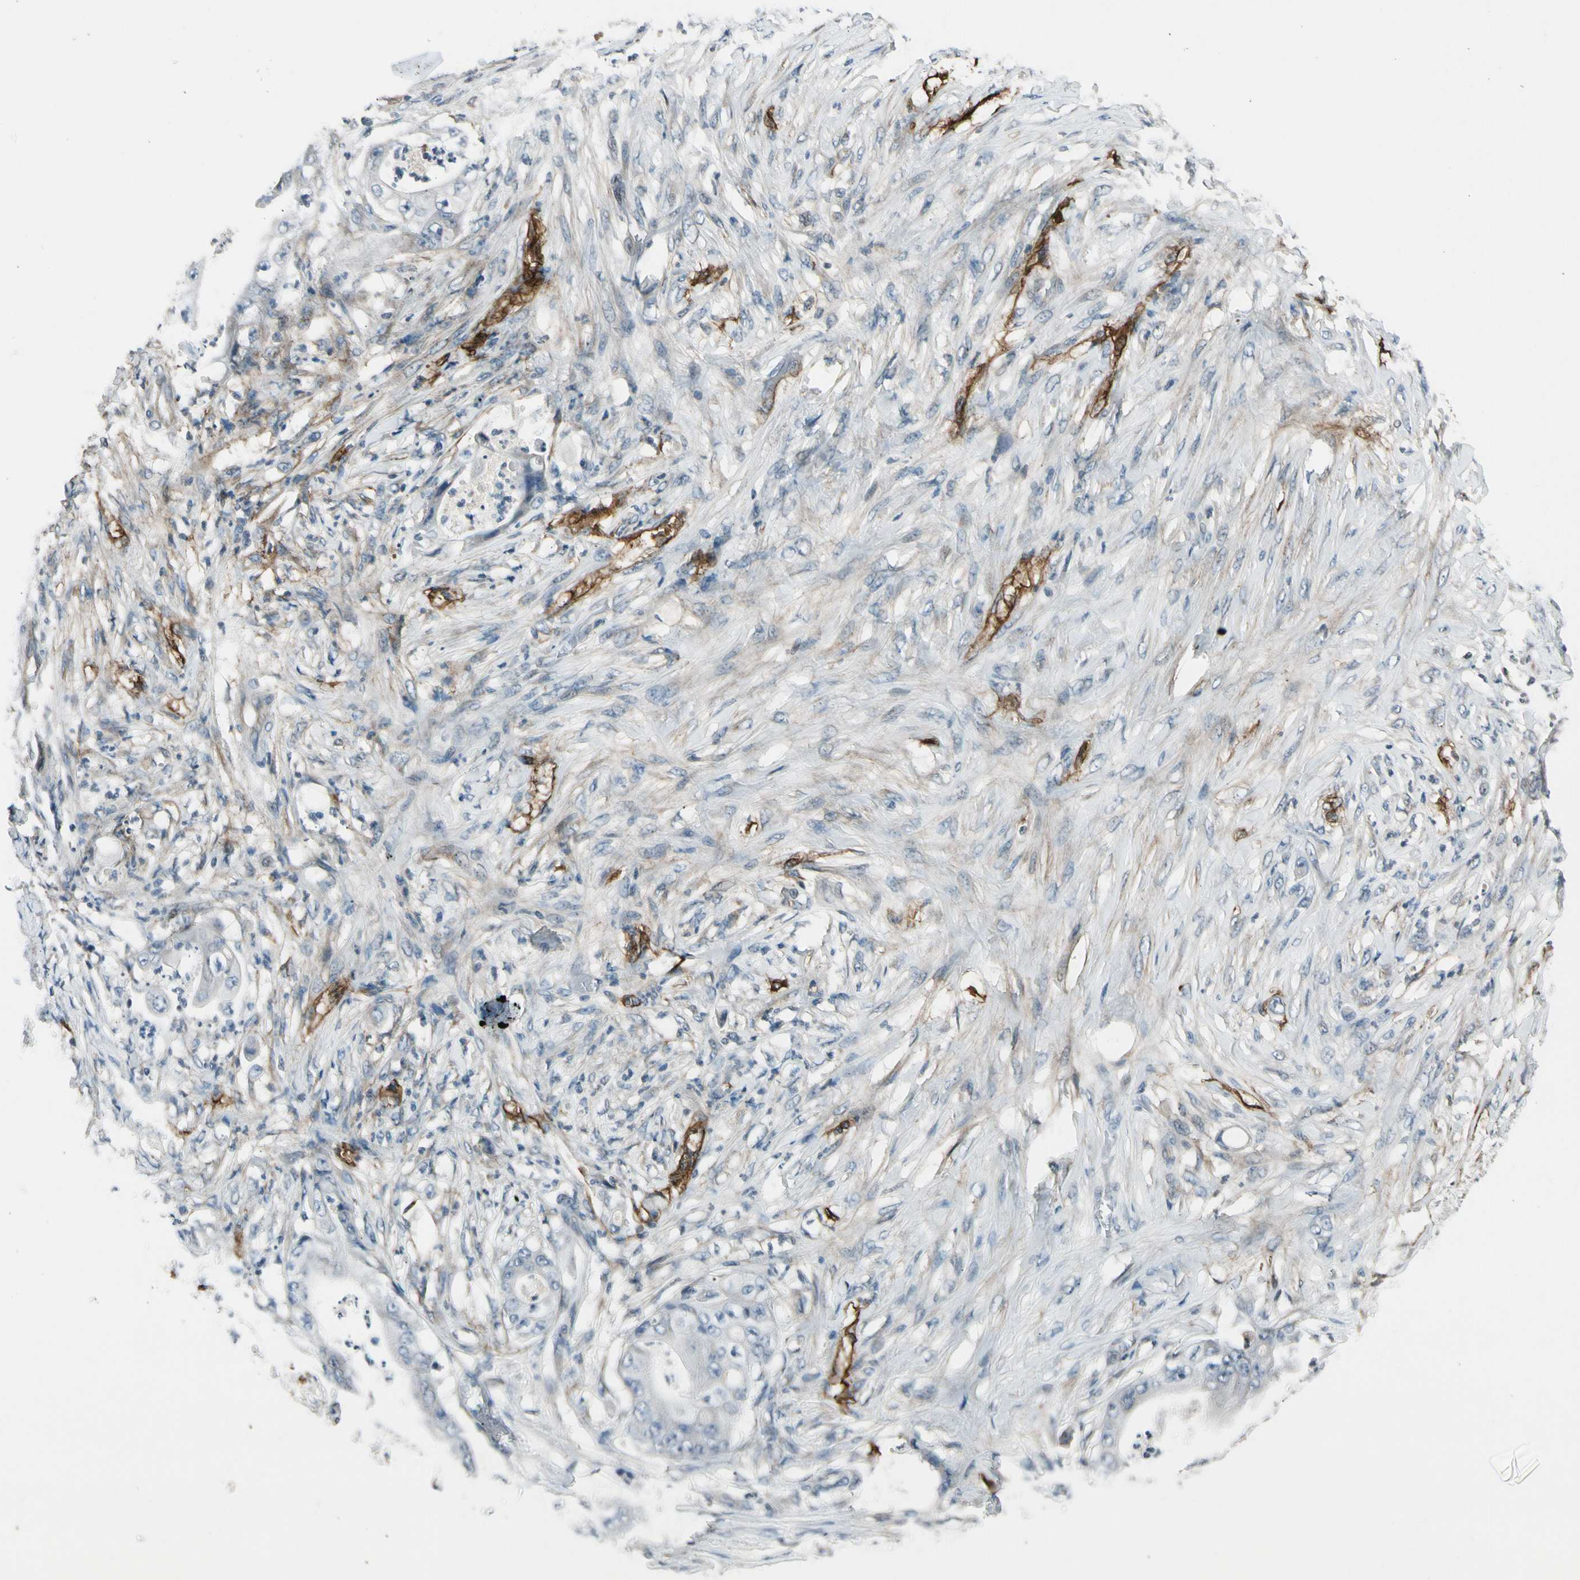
{"staining": {"intensity": "negative", "quantity": "none", "location": "none"}, "tissue": "stomach cancer", "cell_type": "Tumor cells", "image_type": "cancer", "snomed": [{"axis": "morphology", "description": "Adenocarcinoma, NOS"}, {"axis": "topography", "description": "Stomach"}], "caption": "Immunohistochemical staining of stomach cancer (adenocarcinoma) exhibits no significant expression in tumor cells.", "gene": "PDPN", "patient": {"sex": "female", "age": 73}}